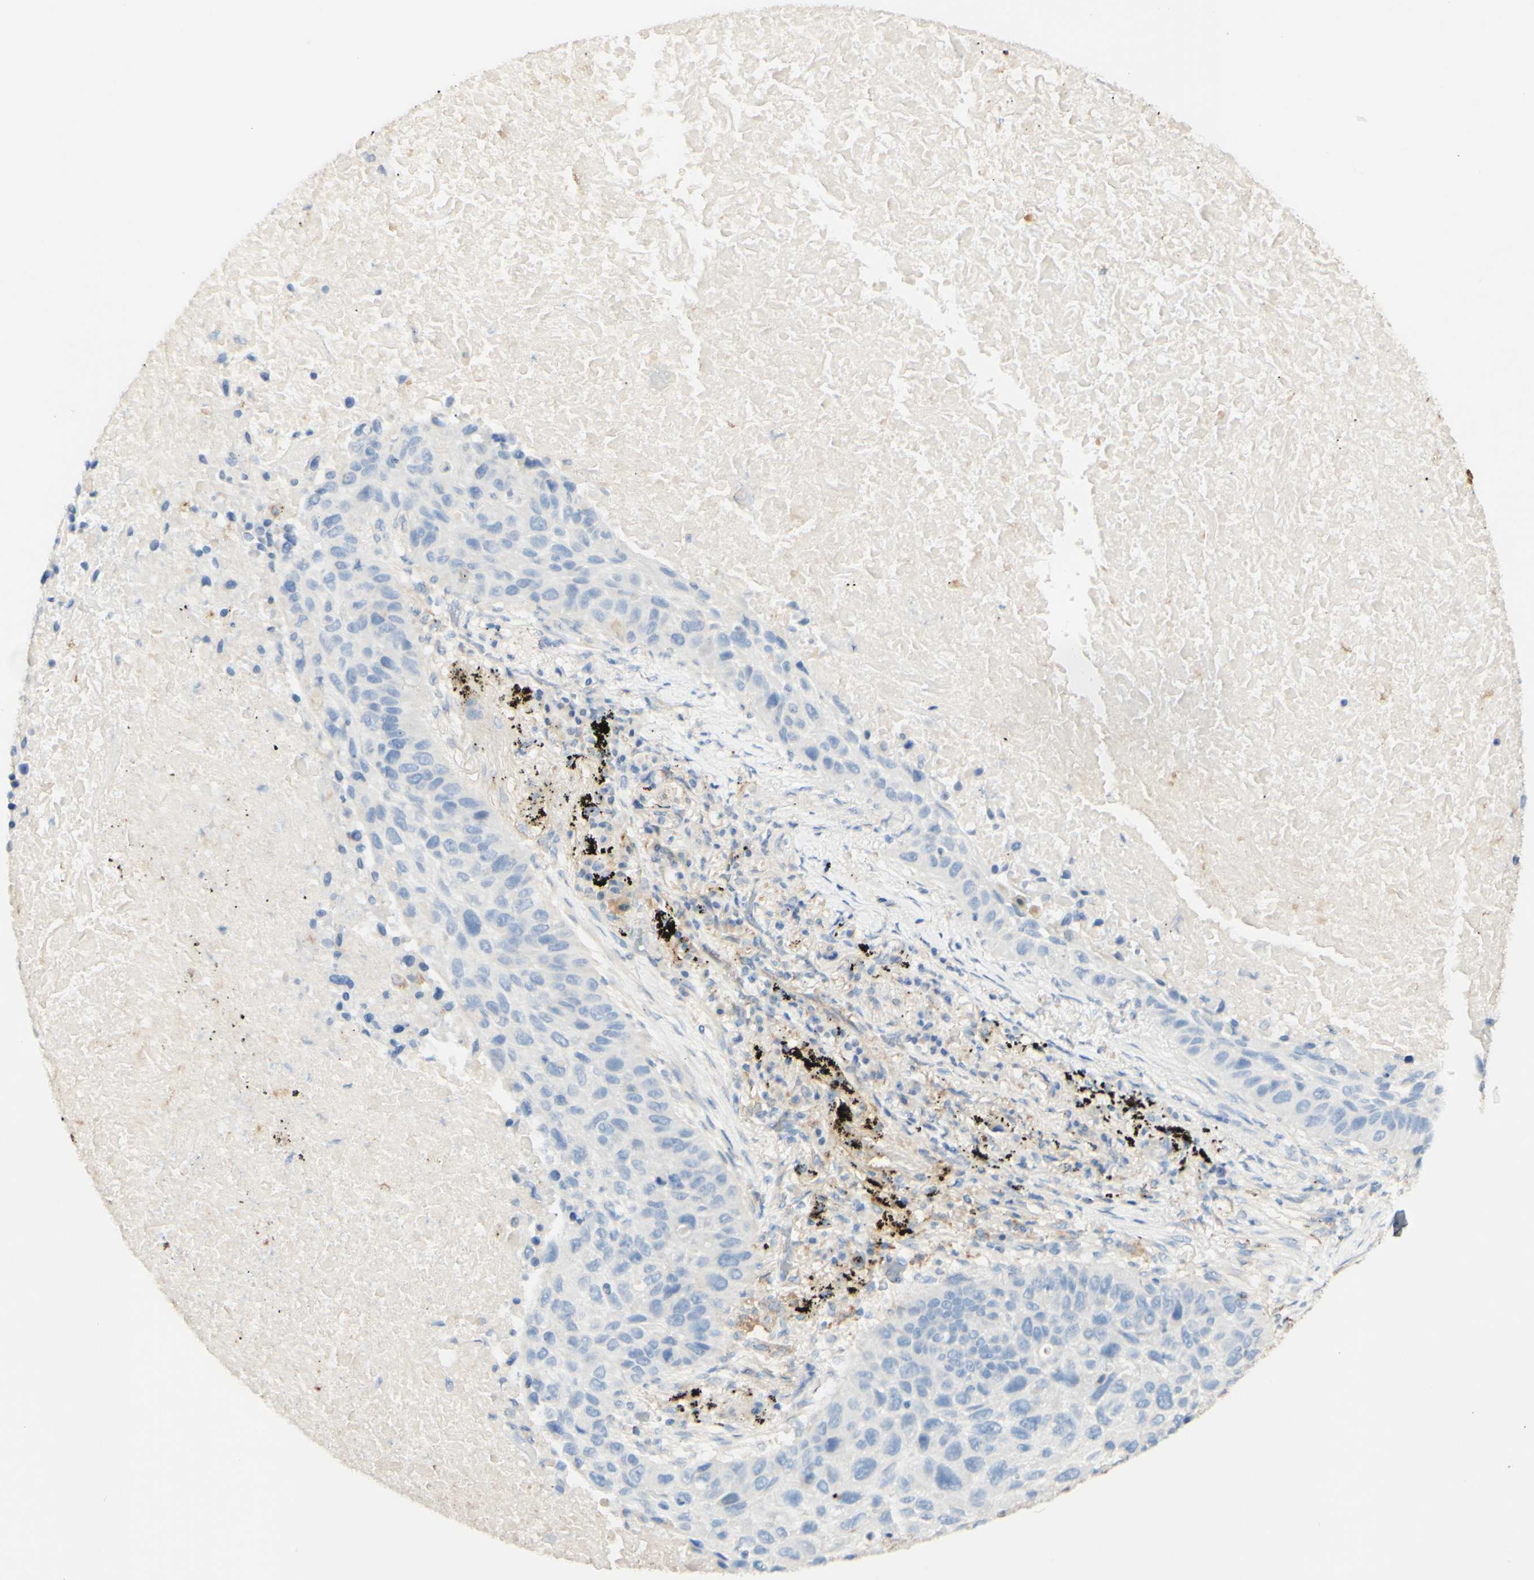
{"staining": {"intensity": "negative", "quantity": "none", "location": "none"}, "tissue": "lung cancer", "cell_type": "Tumor cells", "image_type": "cancer", "snomed": [{"axis": "morphology", "description": "Squamous cell carcinoma, NOS"}, {"axis": "topography", "description": "Lung"}], "caption": "Tumor cells show no significant protein positivity in lung squamous cell carcinoma. Nuclei are stained in blue.", "gene": "FCGRT", "patient": {"sex": "male", "age": 57}}